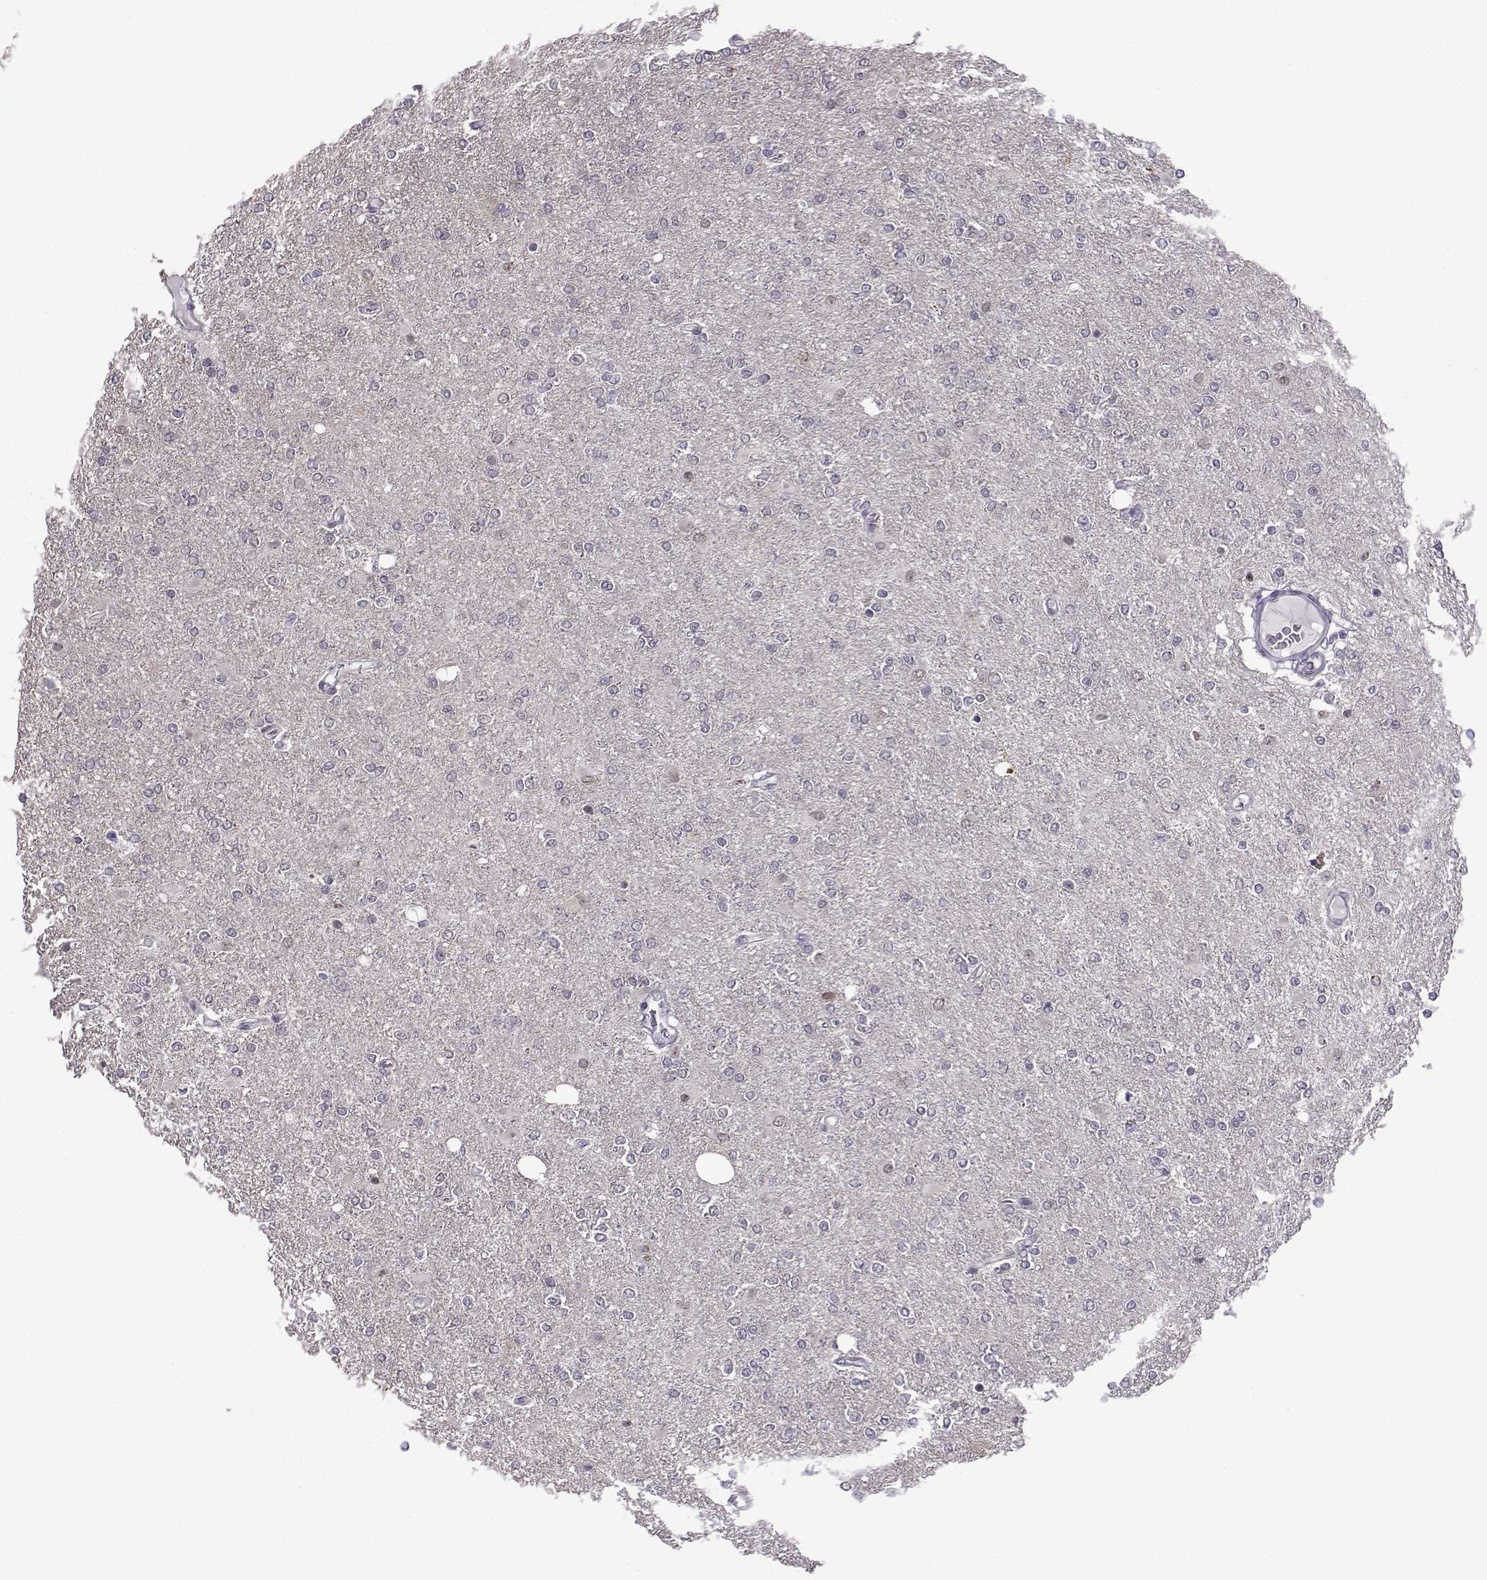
{"staining": {"intensity": "negative", "quantity": "none", "location": "none"}, "tissue": "glioma", "cell_type": "Tumor cells", "image_type": "cancer", "snomed": [{"axis": "morphology", "description": "Glioma, malignant, High grade"}, {"axis": "topography", "description": "Cerebral cortex"}], "caption": "This image is of glioma stained with immunohistochemistry (IHC) to label a protein in brown with the nuclei are counter-stained blue. There is no staining in tumor cells. (Brightfield microscopy of DAB IHC at high magnification).", "gene": "FGF3", "patient": {"sex": "male", "age": 70}}